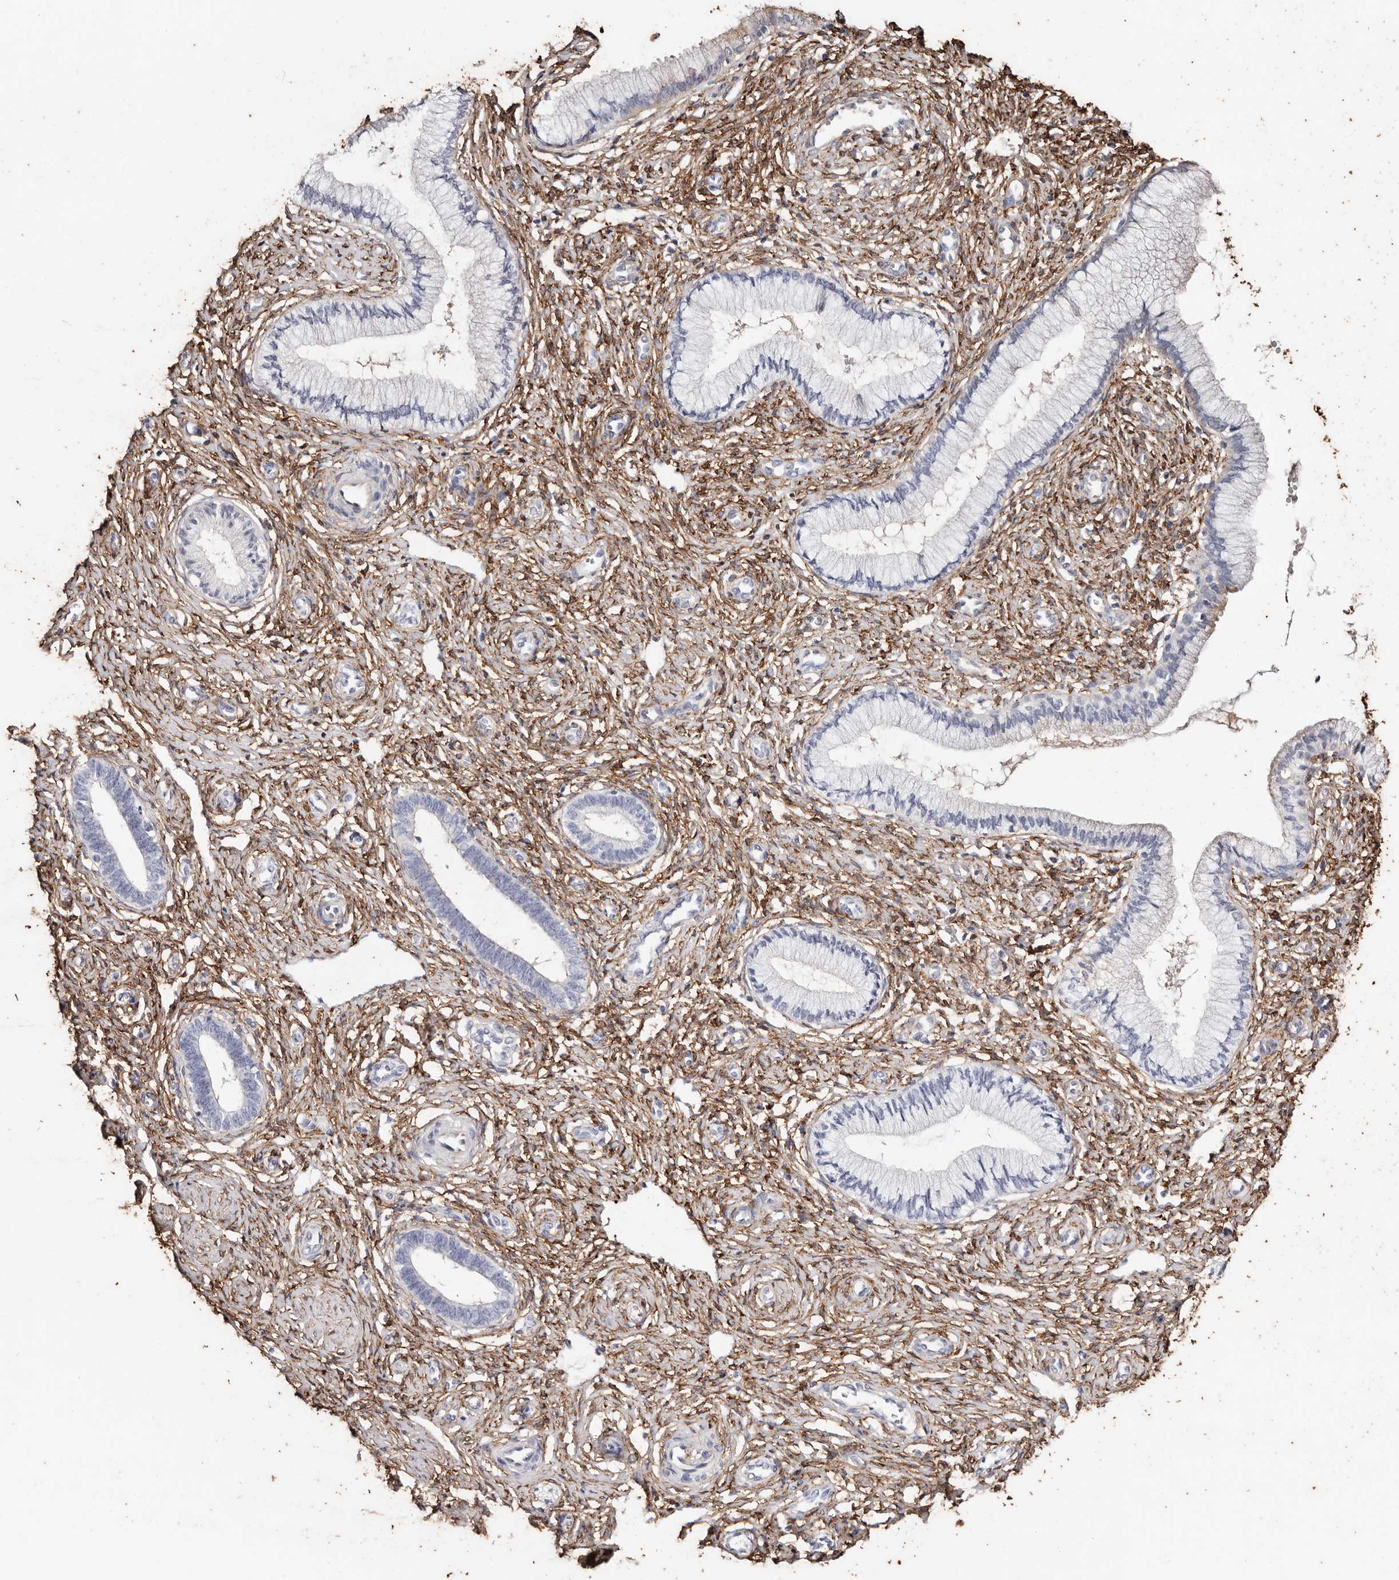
{"staining": {"intensity": "negative", "quantity": "none", "location": "none"}, "tissue": "cervix", "cell_type": "Glandular cells", "image_type": "normal", "snomed": [{"axis": "morphology", "description": "Normal tissue, NOS"}, {"axis": "topography", "description": "Cervix"}], "caption": "Immunohistochemistry (IHC) histopathology image of benign cervix stained for a protein (brown), which shows no positivity in glandular cells. (DAB IHC visualized using brightfield microscopy, high magnification).", "gene": "TGM2", "patient": {"sex": "female", "age": 27}}